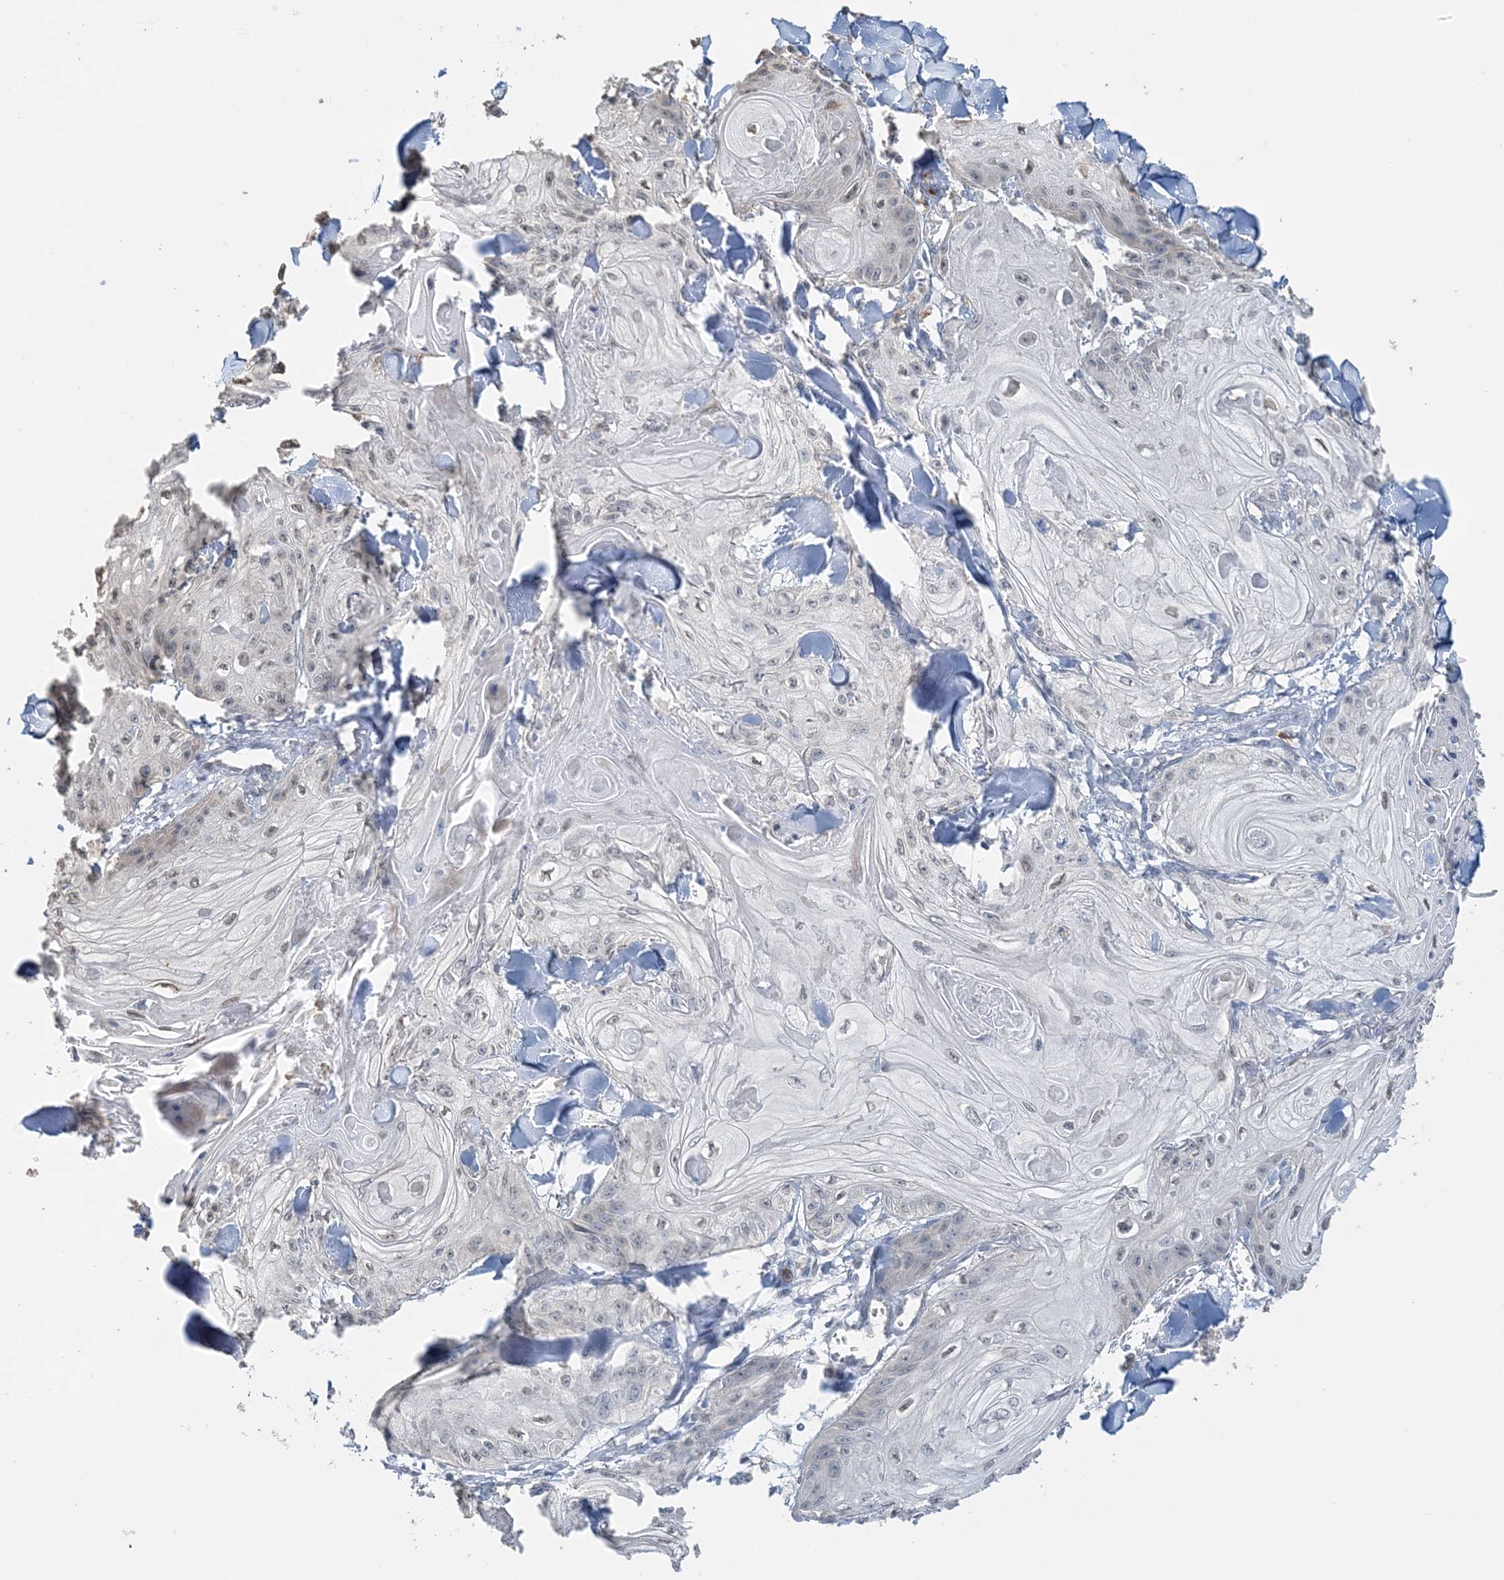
{"staining": {"intensity": "weak", "quantity": "<25%", "location": "nuclear"}, "tissue": "skin cancer", "cell_type": "Tumor cells", "image_type": "cancer", "snomed": [{"axis": "morphology", "description": "Squamous cell carcinoma, NOS"}, {"axis": "topography", "description": "Skin"}], "caption": "Immunohistochemistry of skin cancer (squamous cell carcinoma) displays no positivity in tumor cells.", "gene": "FAM110A", "patient": {"sex": "male", "age": 74}}